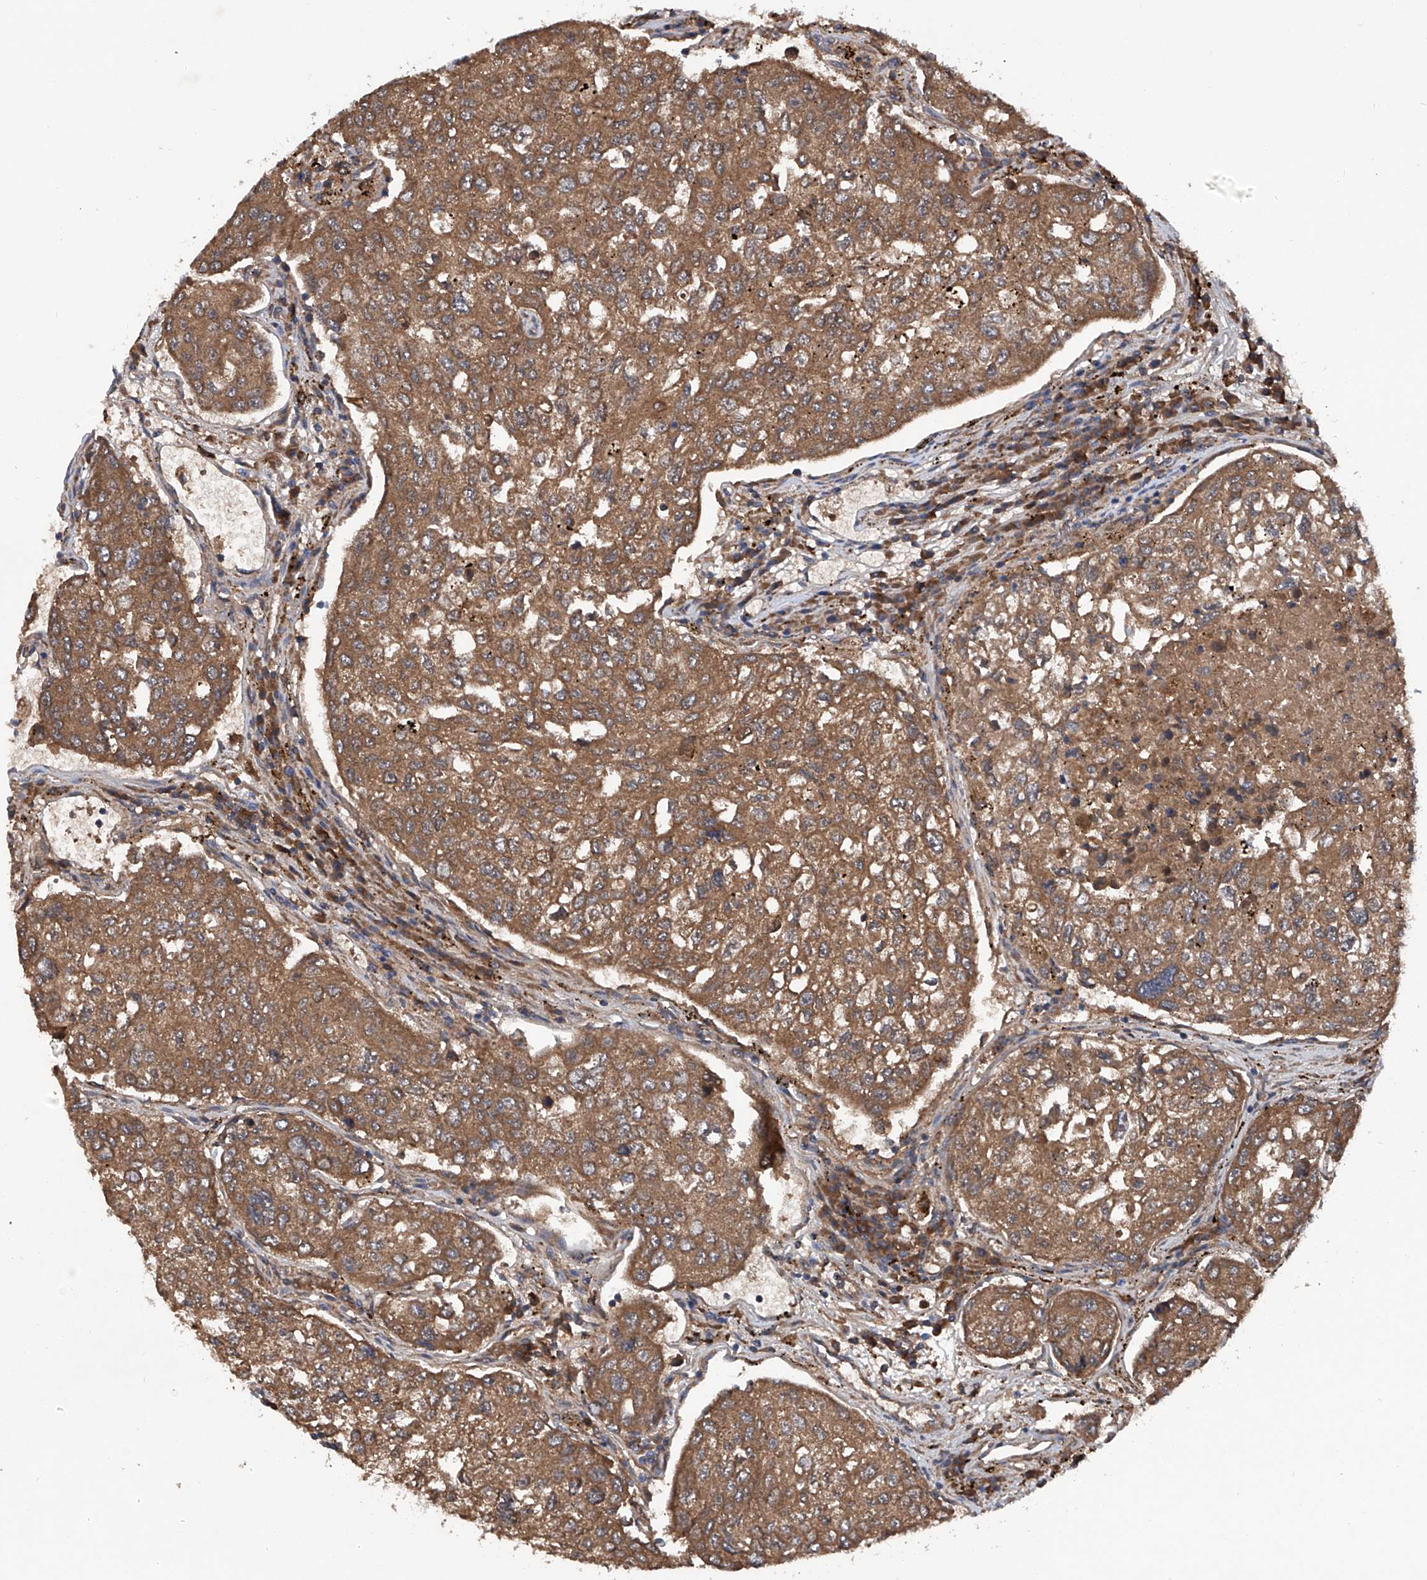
{"staining": {"intensity": "moderate", "quantity": ">75%", "location": "cytoplasmic/membranous"}, "tissue": "urothelial cancer", "cell_type": "Tumor cells", "image_type": "cancer", "snomed": [{"axis": "morphology", "description": "Urothelial carcinoma, High grade"}, {"axis": "topography", "description": "Lymph node"}, {"axis": "topography", "description": "Urinary bladder"}], "caption": "Brown immunohistochemical staining in human urothelial cancer shows moderate cytoplasmic/membranous expression in about >75% of tumor cells.", "gene": "ASCC3", "patient": {"sex": "male", "age": 51}}